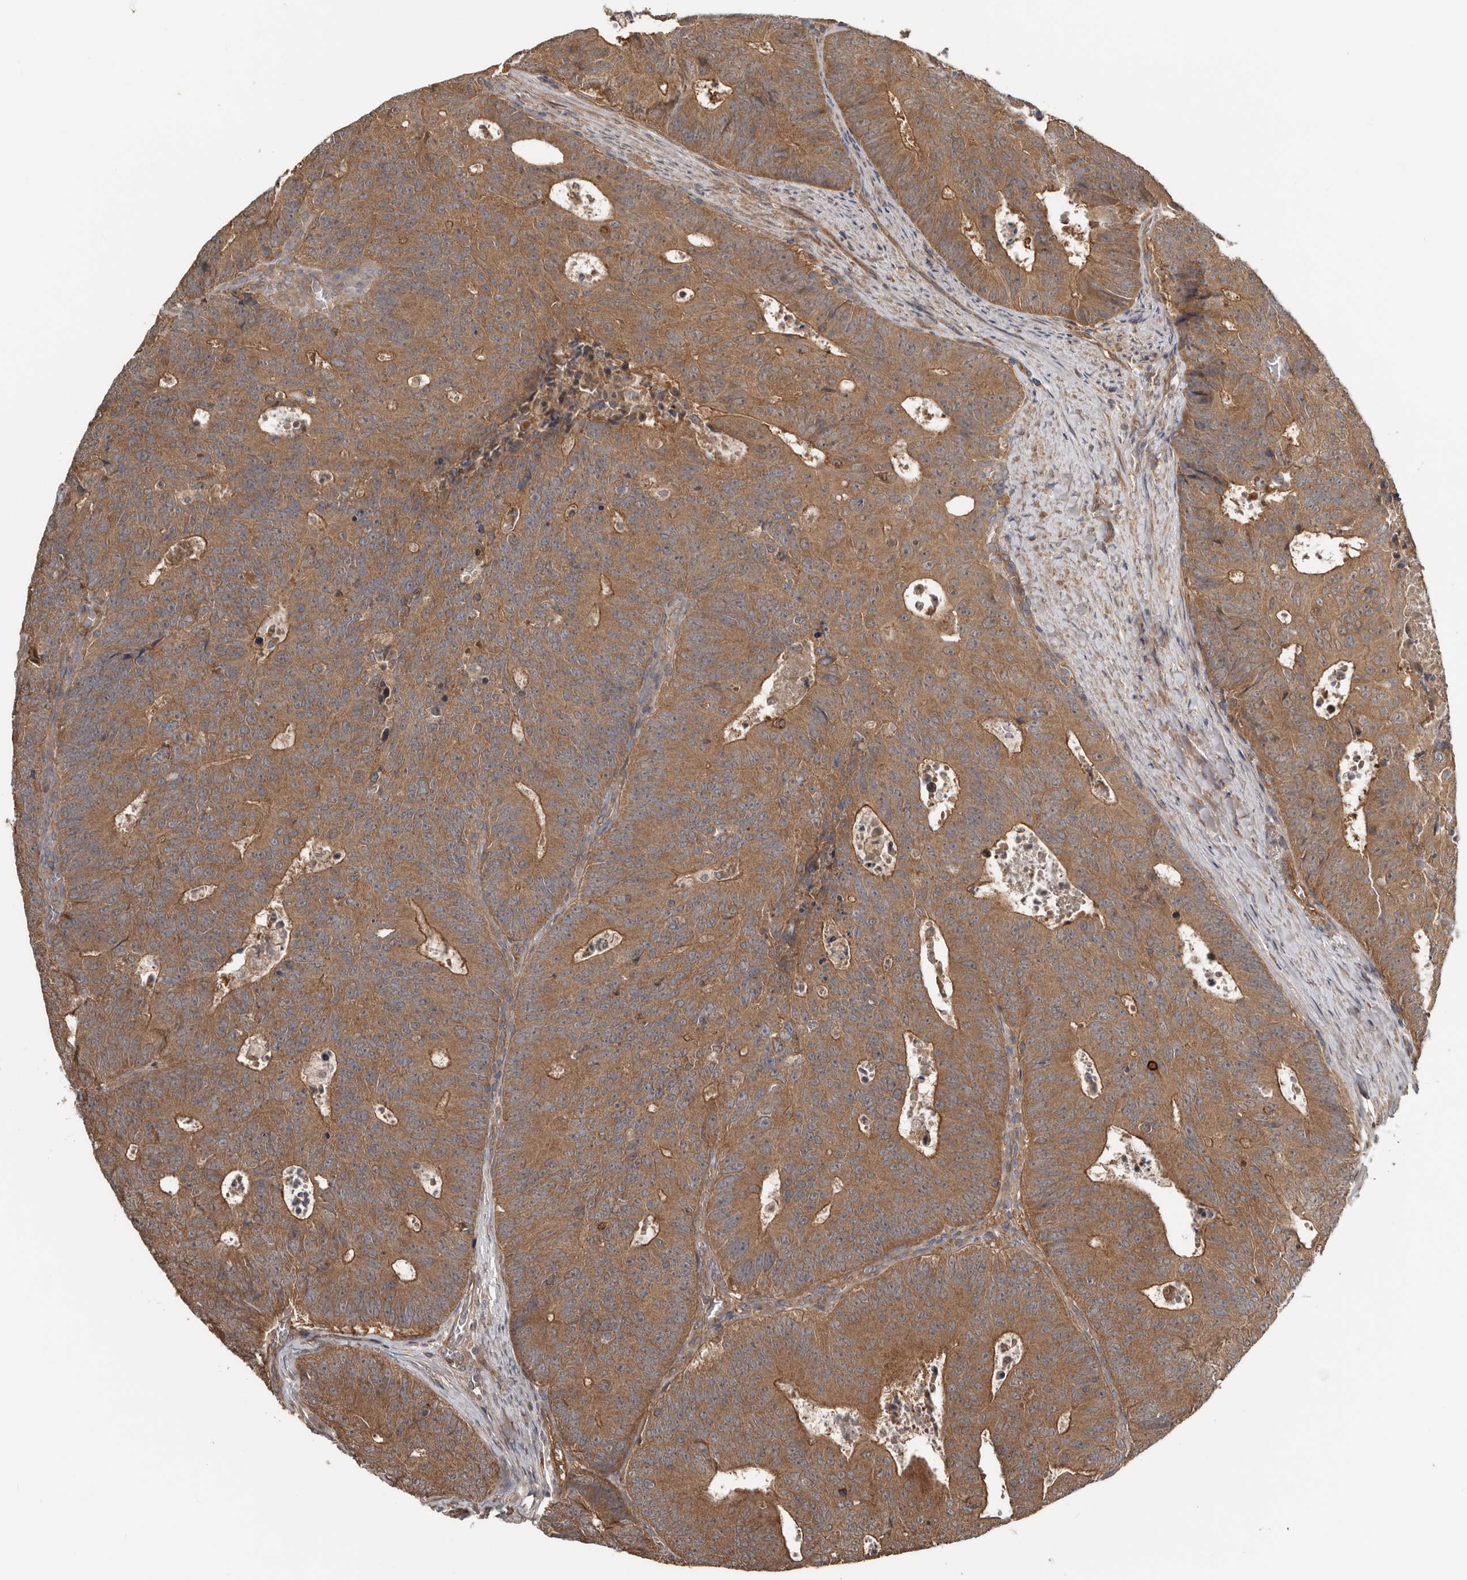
{"staining": {"intensity": "strong", "quantity": ">75%", "location": "cytoplasmic/membranous"}, "tissue": "colorectal cancer", "cell_type": "Tumor cells", "image_type": "cancer", "snomed": [{"axis": "morphology", "description": "Adenocarcinoma, NOS"}, {"axis": "topography", "description": "Colon"}], "caption": "Colorectal cancer (adenocarcinoma) stained for a protein (brown) exhibits strong cytoplasmic/membranous positive positivity in approximately >75% of tumor cells.", "gene": "DNAJB4", "patient": {"sex": "male", "age": 87}}